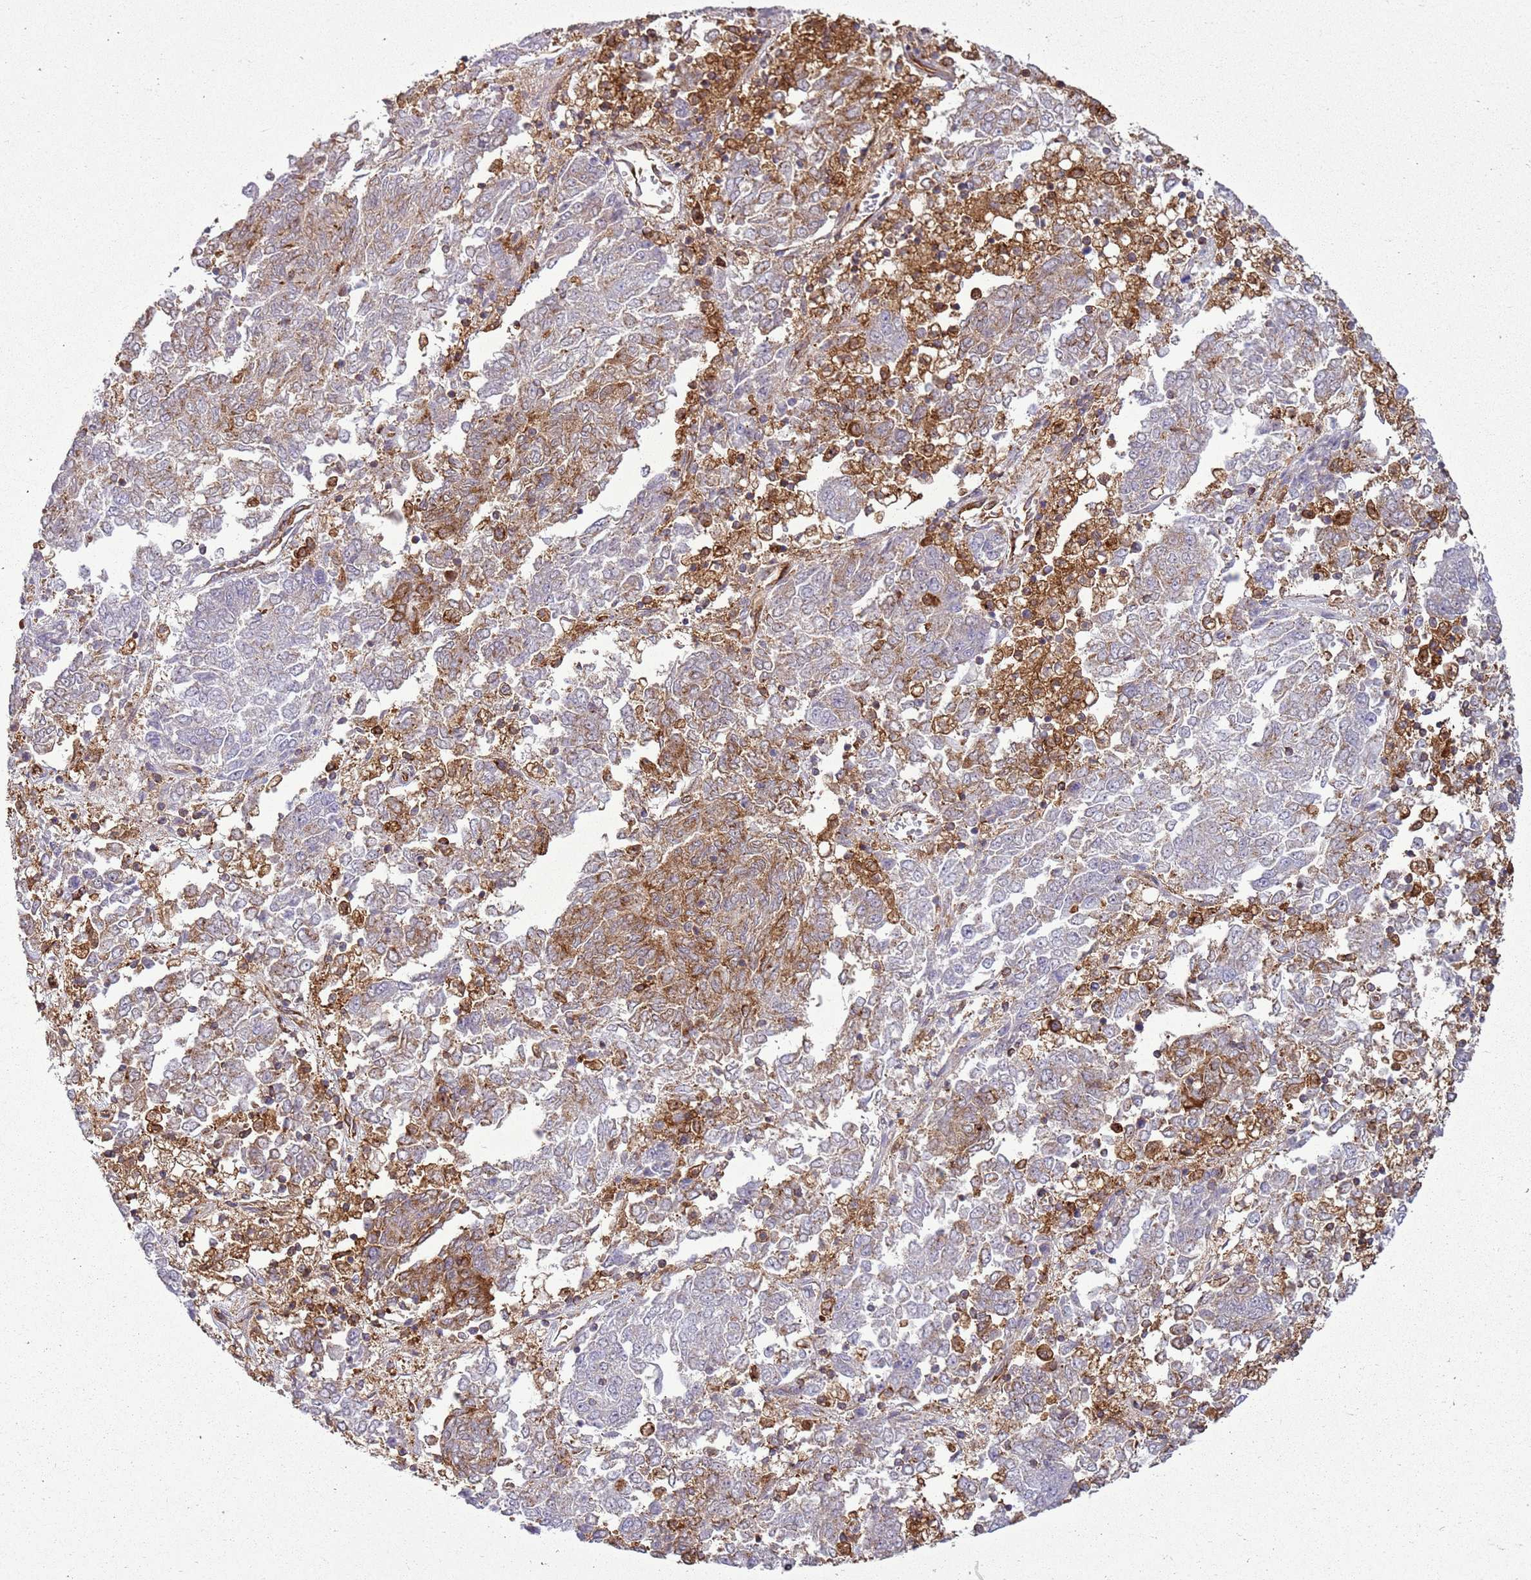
{"staining": {"intensity": "moderate", "quantity": "<25%", "location": "cytoplasmic/membranous"}, "tissue": "endometrial cancer", "cell_type": "Tumor cells", "image_type": "cancer", "snomed": [{"axis": "morphology", "description": "Adenocarcinoma, NOS"}, {"axis": "topography", "description": "Endometrium"}], "caption": "The photomicrograph exhibits a brown stain indicating the presence of a protein in the cytoplasmic/membranous of tumor cells in endometrial adenocarcinoma.", "gene": "GABRE", "patient": {"sex": "female", "age": 80}}